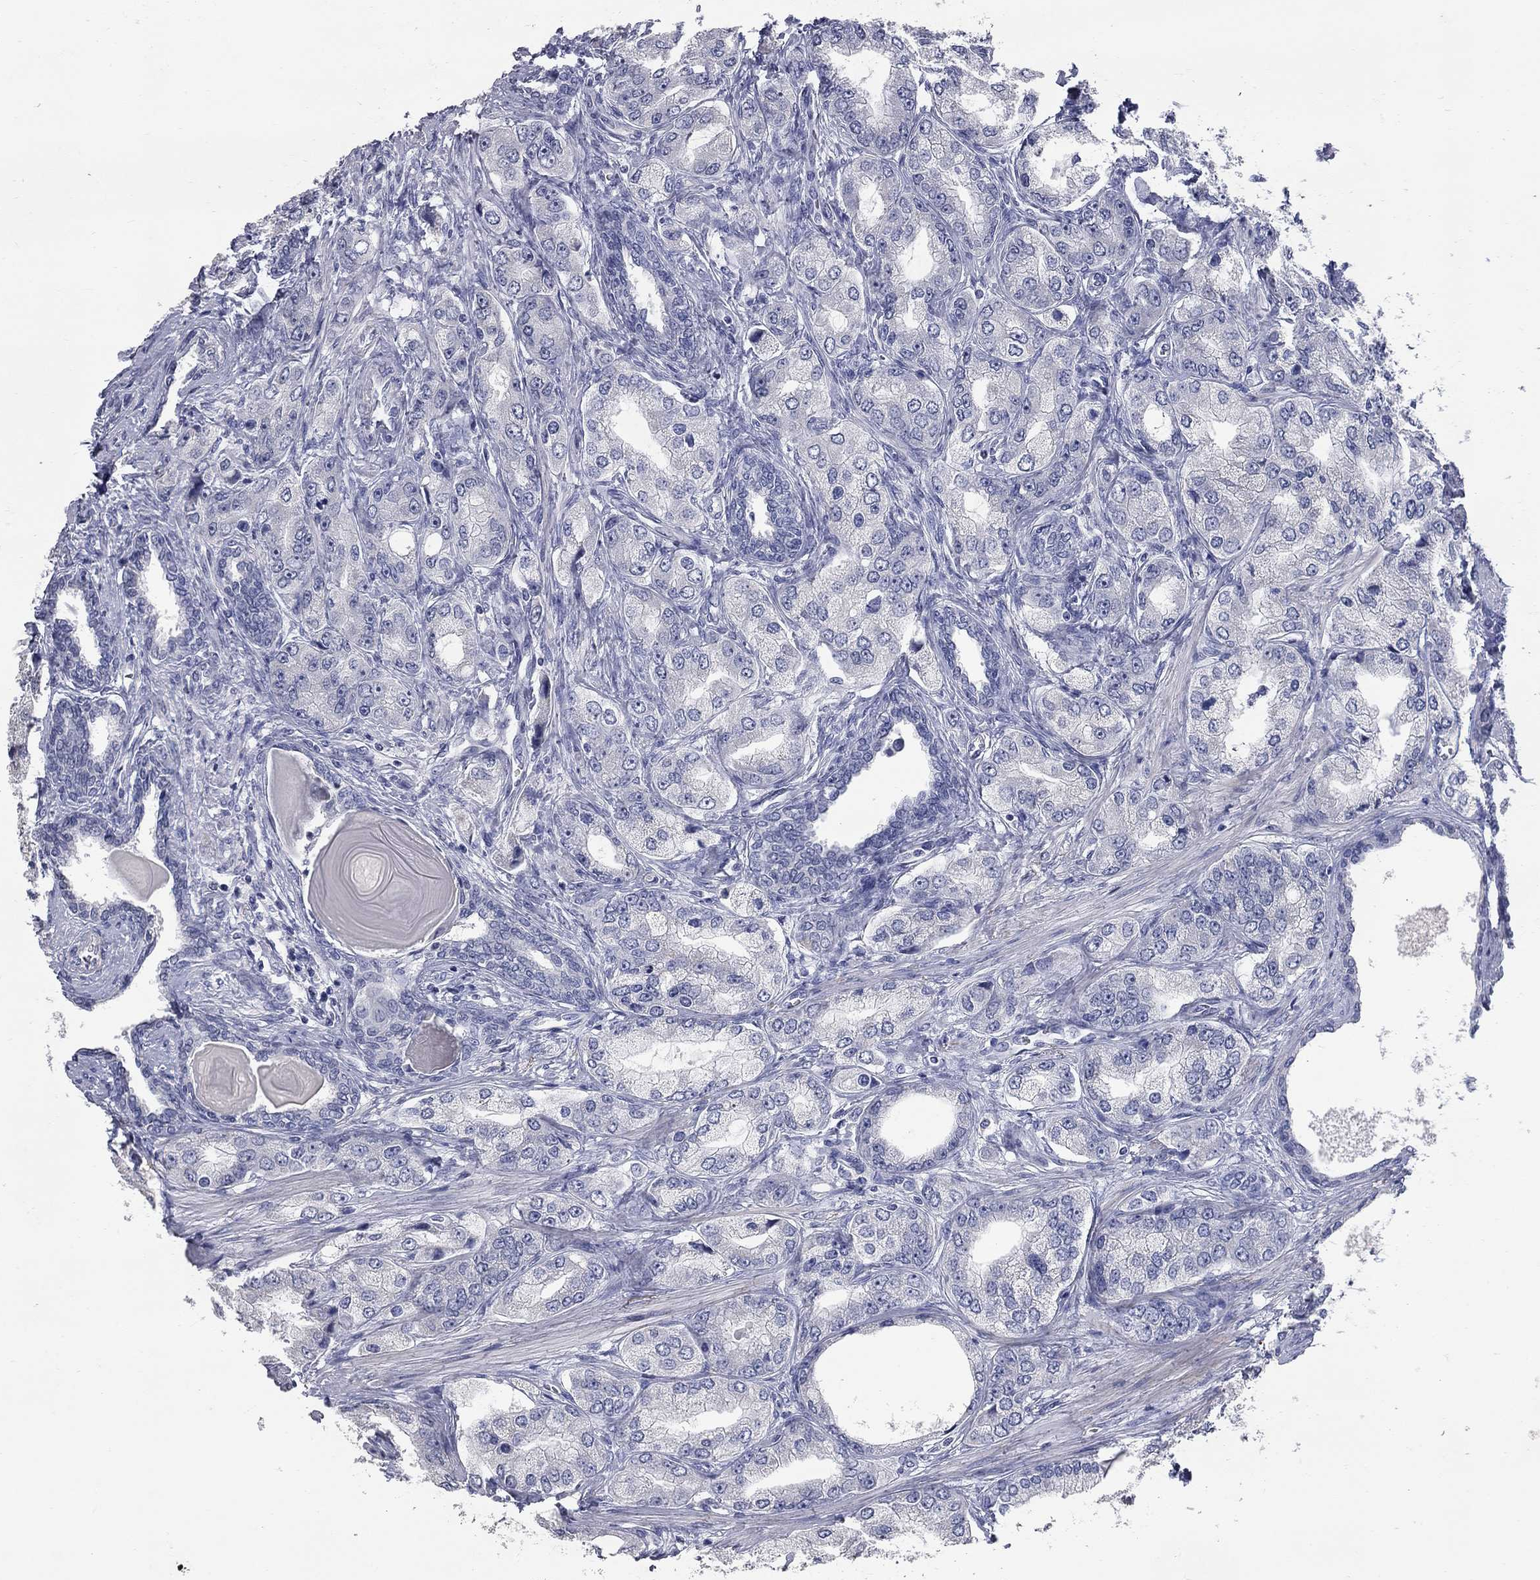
{"staining": {"intensity": "negative", "quantity": "none", "location": "none"}, "tissue": "prostate cancer", "cell_type": "Tumor cells", "image_type": "cancer", "snomed": [{"axis": "morphology", "description": "Adenocarcinoma, Low grade"}, {"axis": "topography", "description": "Prostate"}], "caption": "This is an immunohistochemistry photomicrograph of human prostate low-grade adenocarcinoma. There is no staining in tumor cells.", "gene": "SYT12", "patient": {"sex": "male", "age": 69}}